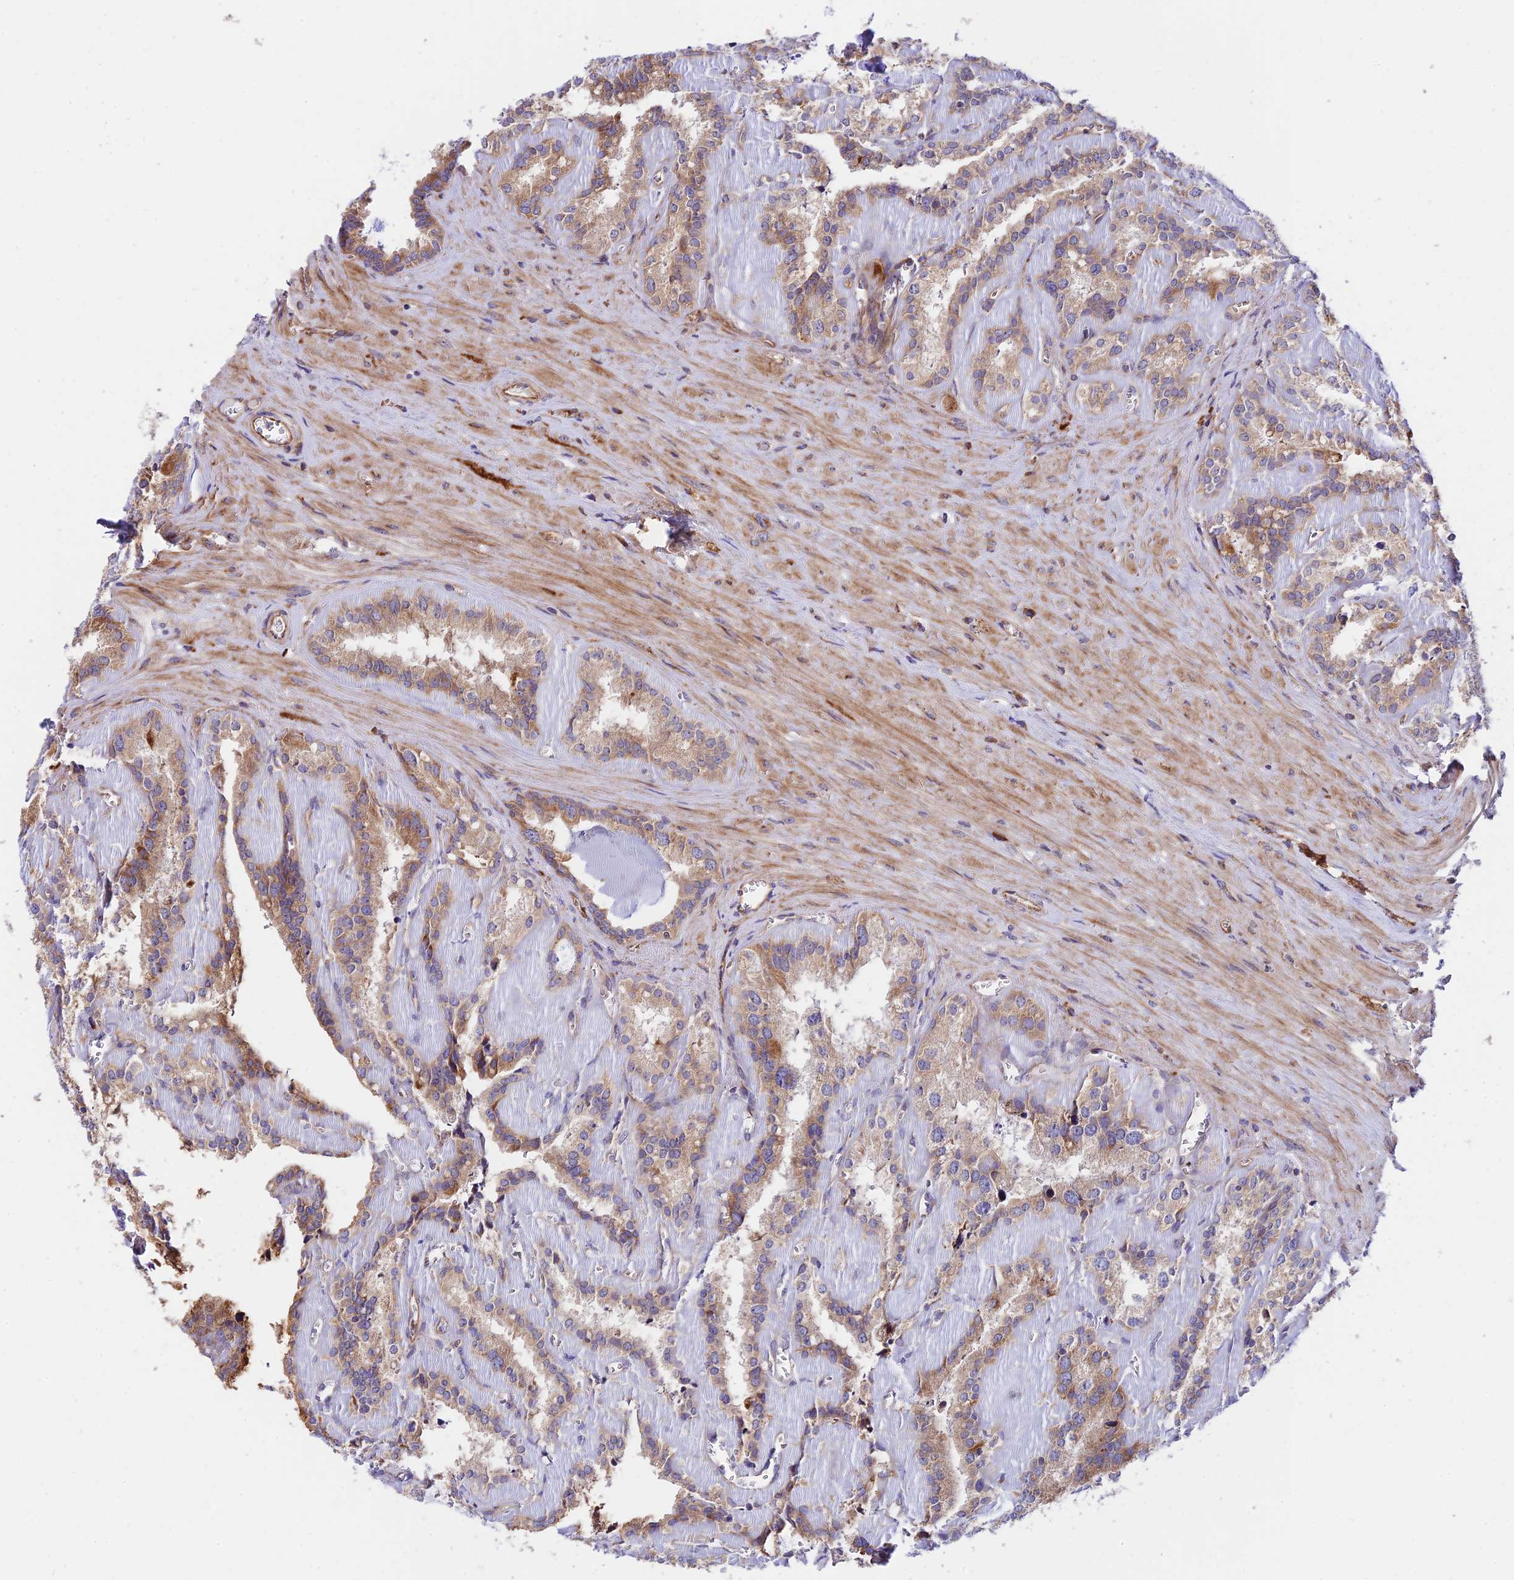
{"staining": {"intensity": "moderate", "quantity": ">75%", "location": "cytoplasmic/membranous"}, "tissue": "seminal vesicle", "cell_type": "Glandular cells", "image_type": "normal", "snomed": [{"axis": "morphology", "description": "Normal tissue, NOS"}, {"axis": "topography", "description": "Prostate"}, {"axis": "topography", "description": "Seminal veicle"}], "caption": "The photomicrograph displays a brown stain indicating the presence of a protein in the cytoplasmic/membranous of glandular cells in seminal vesicle. (DAB IHC, brown staining for protein, blue staining for nuclei).", "gene": "VPS13C", "patient": {"sex": "male", "age": 59}}